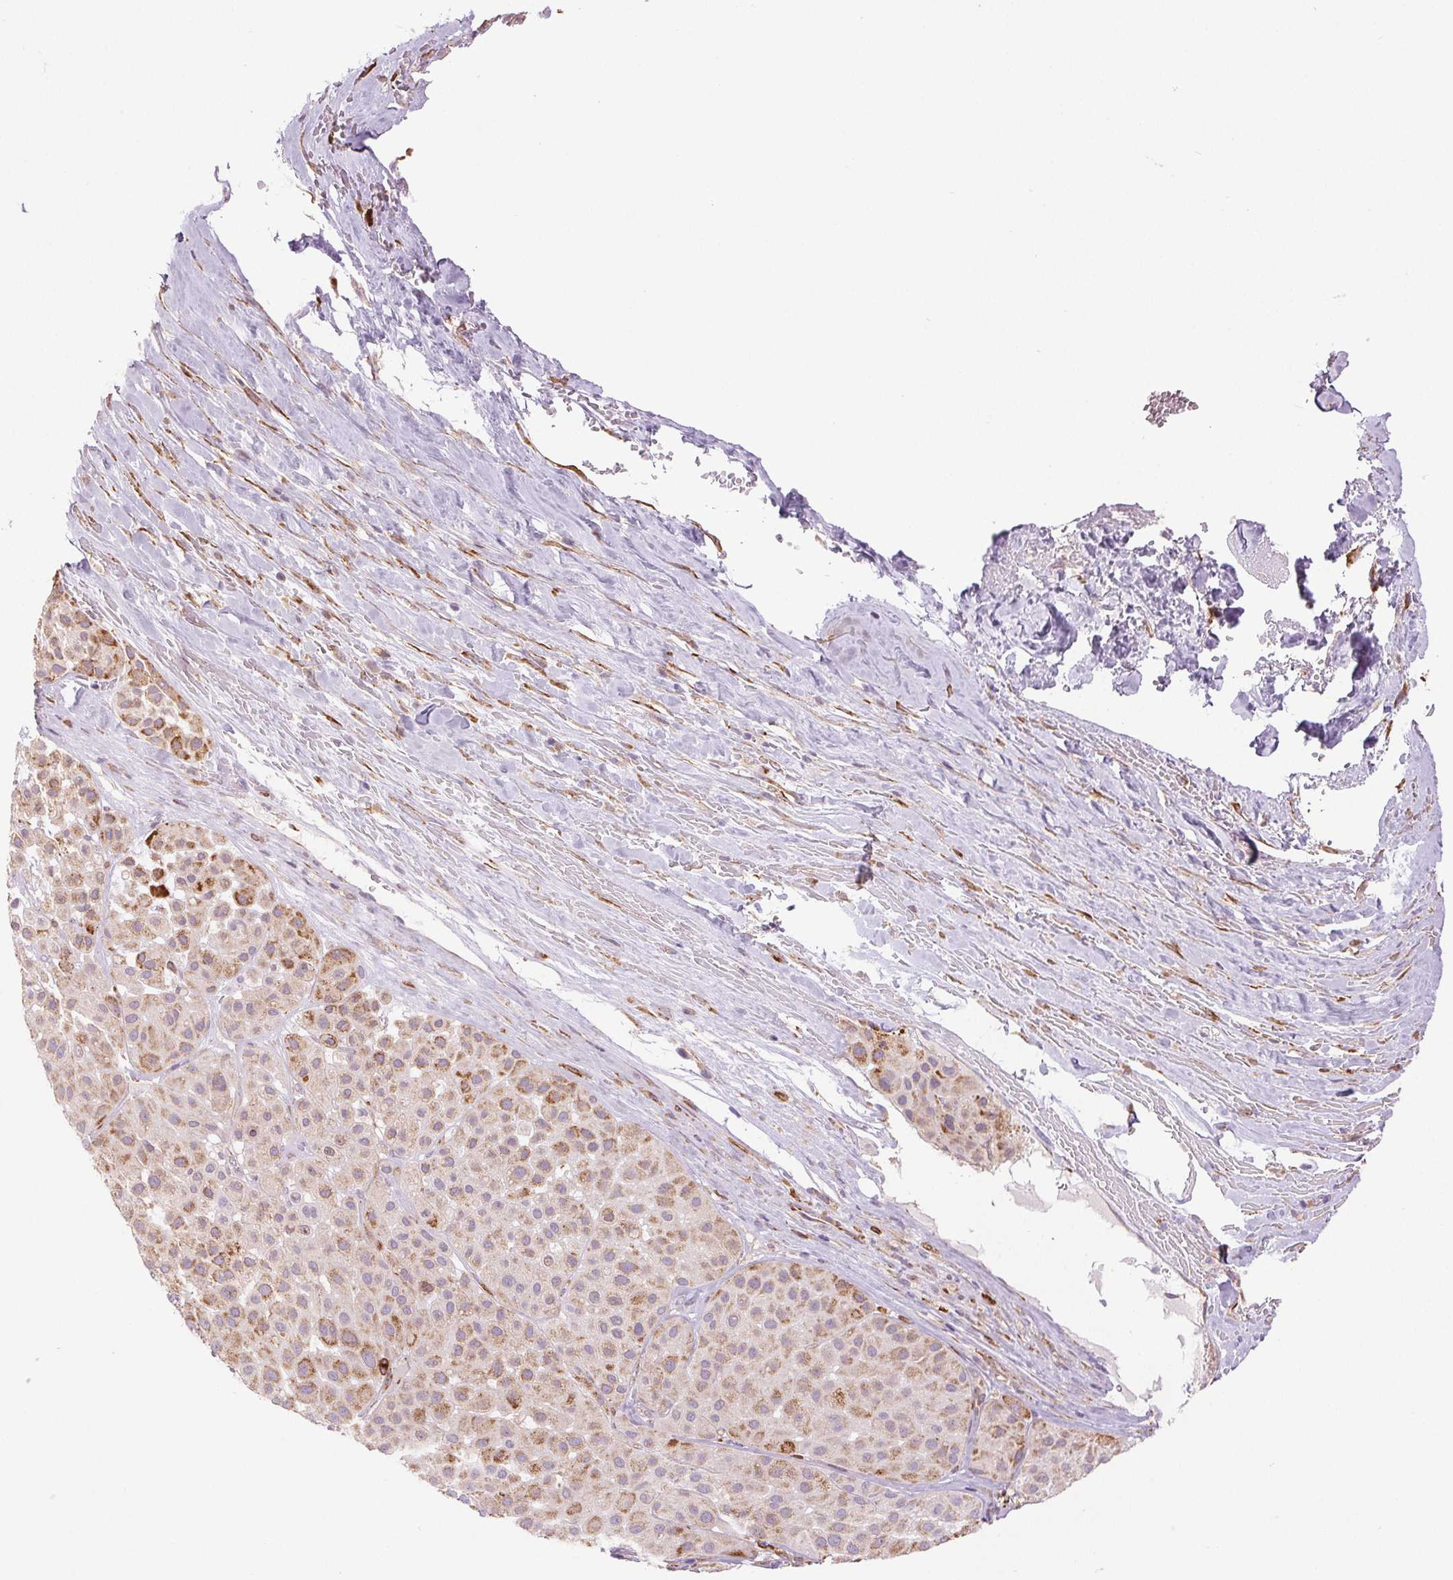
{"staining": {"intensity": "weak", "quantity": "25%-75%", "location": "cytoplasmic/membranous"}, "tissue": "melanoma", "cell_type": "Tumor cells", "image_type": "cancer", "snomed": [{"axis": "morphology", "description": "Malignant melanoma, Metastatic site"}, {"axis": "topography", "description": "Smooth muscle"}], "caption": "Immunohistochemical staining of human melanoma reveals weak cytoplasmic/membranous protein expression in approximately 25%-75% of tumor cells. (Stains: DAB in brown, nuclei in blue, Microscopy: brightfield microscopy at high magnification).", "gene": "METTL17", "patient": {"sex": "male", "age": 41}}